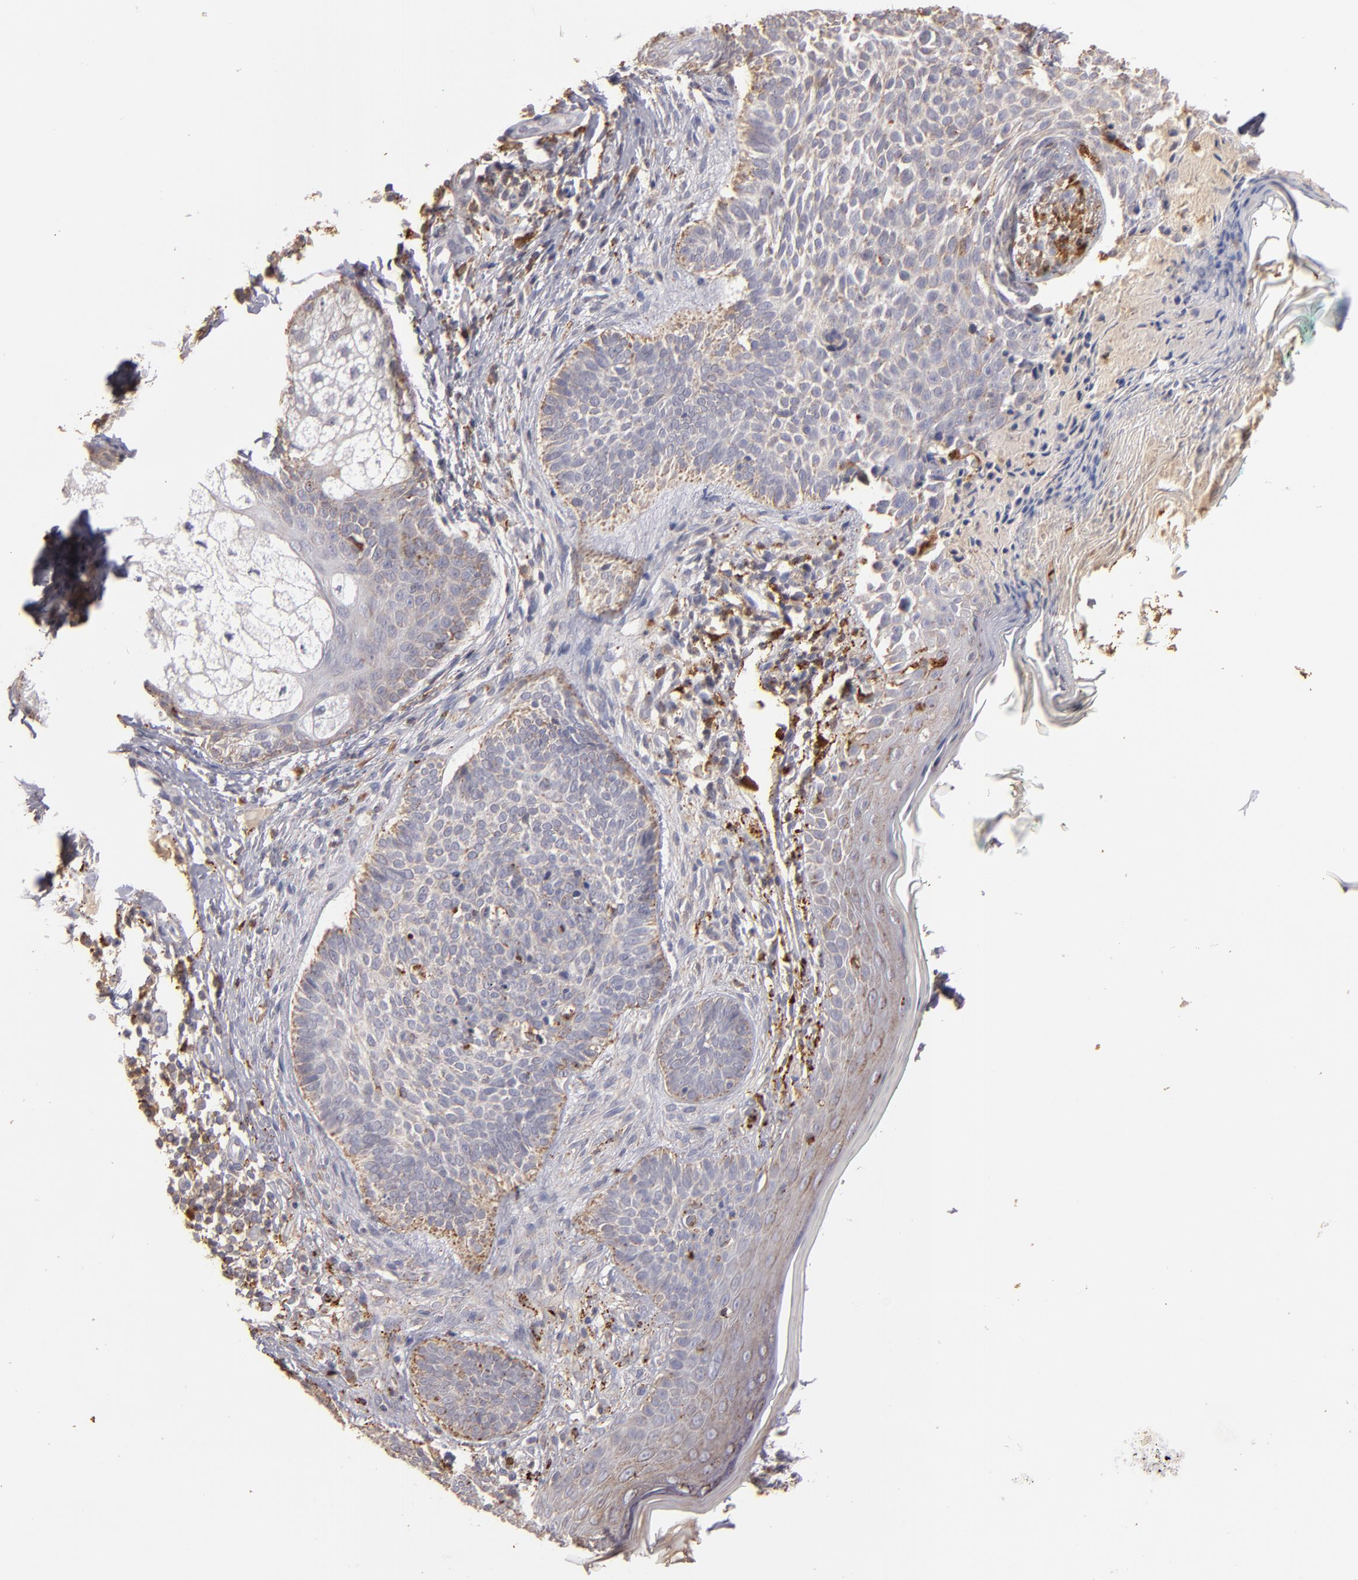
{"staining": {"intensity": "weak", "quantity": "25%-75%", "location": "cytoplasmic/membranous"}, "tissue": "skin cancer", "cell_type": "Tumor cells", "image_type": "cancer", "snomed": [{"axis": "morphology", "description": "Normal tissue, NOS"}, {"axis": "morphology", "description": "Basal cell carcinoma"}, {"axis": "topography", "description": "Skin"}], "caption": "This image shows immunohistochemistry (IHC) staining of human skin cancer (basal cell carcinoma), with low weak cytoplasmic/membranous positivity in approximately 25%-75% of tumor cells.", "gene": "TRAF1", "patient": {"sex": "male", "age": 76}}